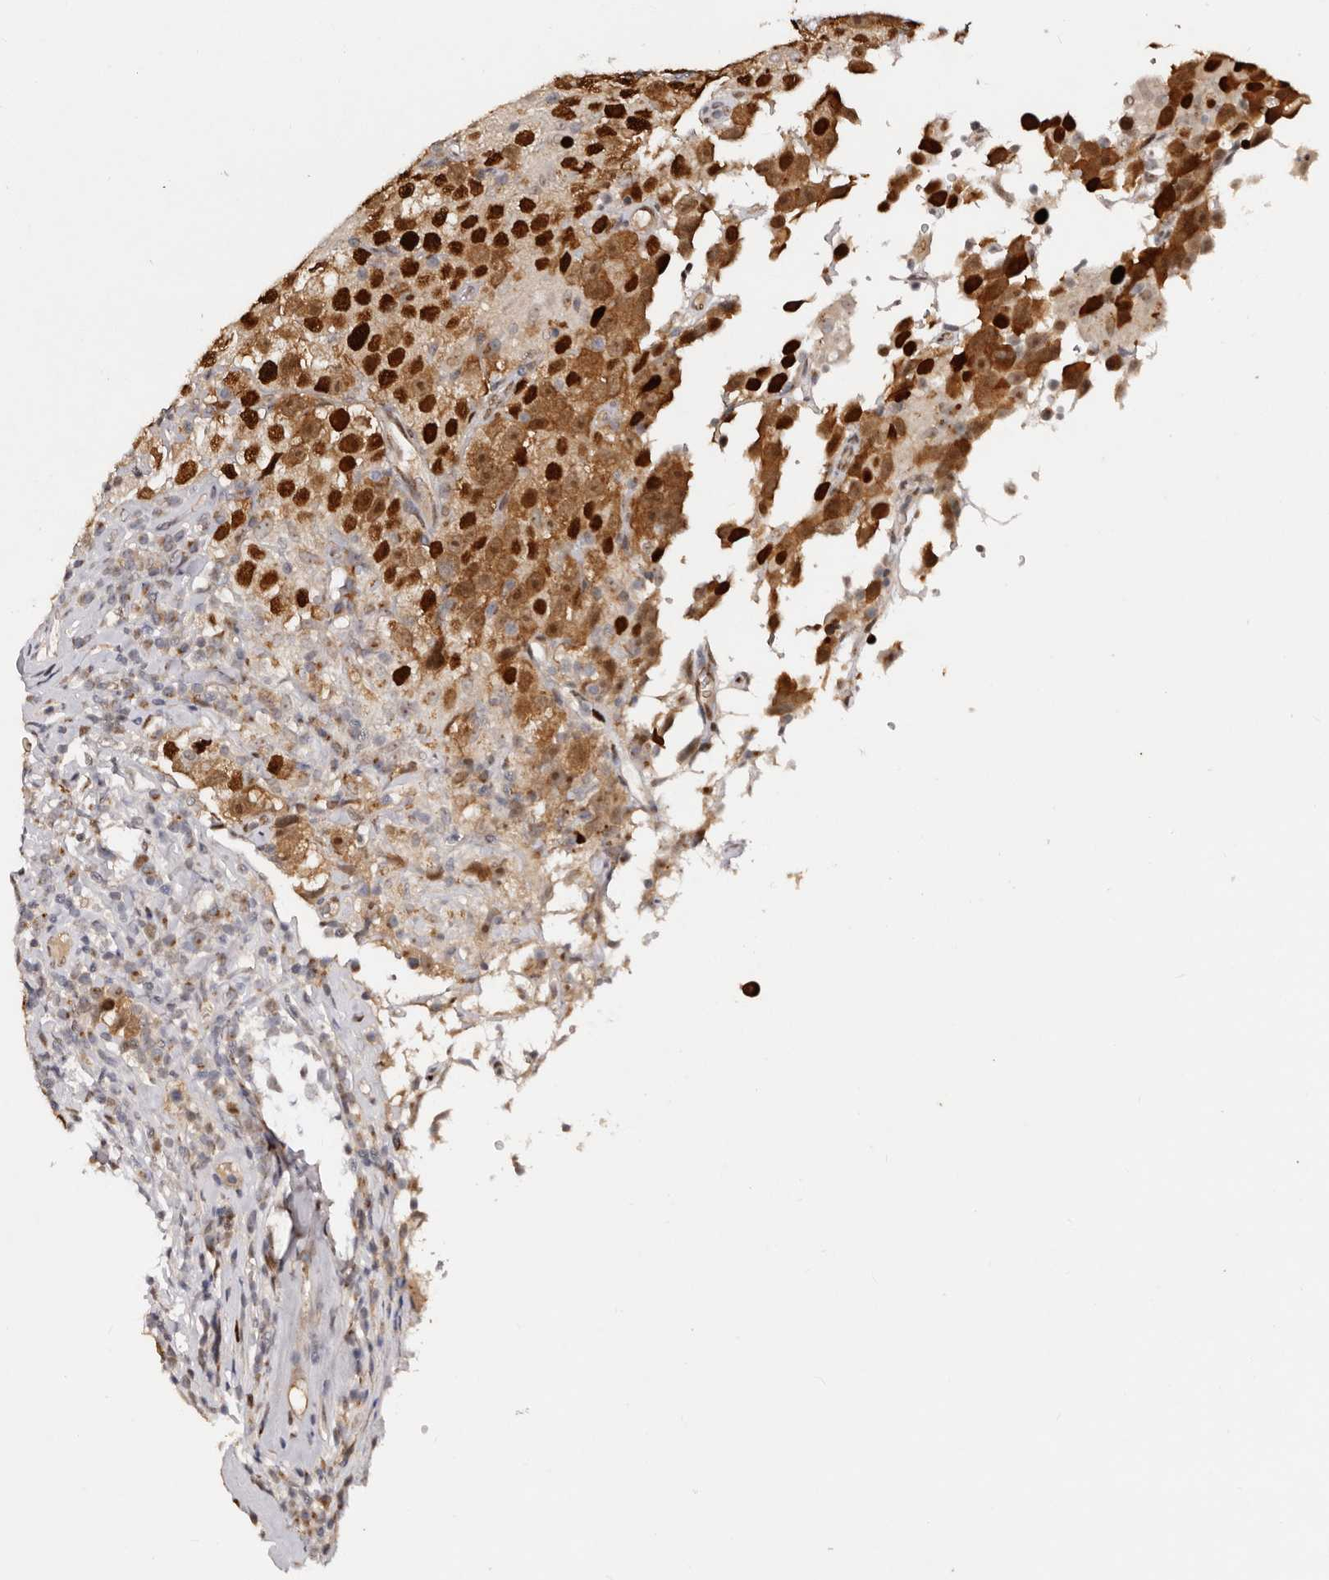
{"staining": {"intensity": "strong", "quantity": ">75%", "location": "nuclear"}, "tissue": "testis cancer", "cell_type": "Tumor cells", "image_type": "cancer", "snomed": [{"axis": "morphology", "description": "Seminoma, NOS"}, {"axis": "topography", "description": "Testis"}], "caption": "Immunohistochemical staining of seminoma (testis) demonstrates strong nuclear protein positivity in about >75% of tumor cells.", "gene": "KLF7", "patient": {"sex": "male", "age": 41}}